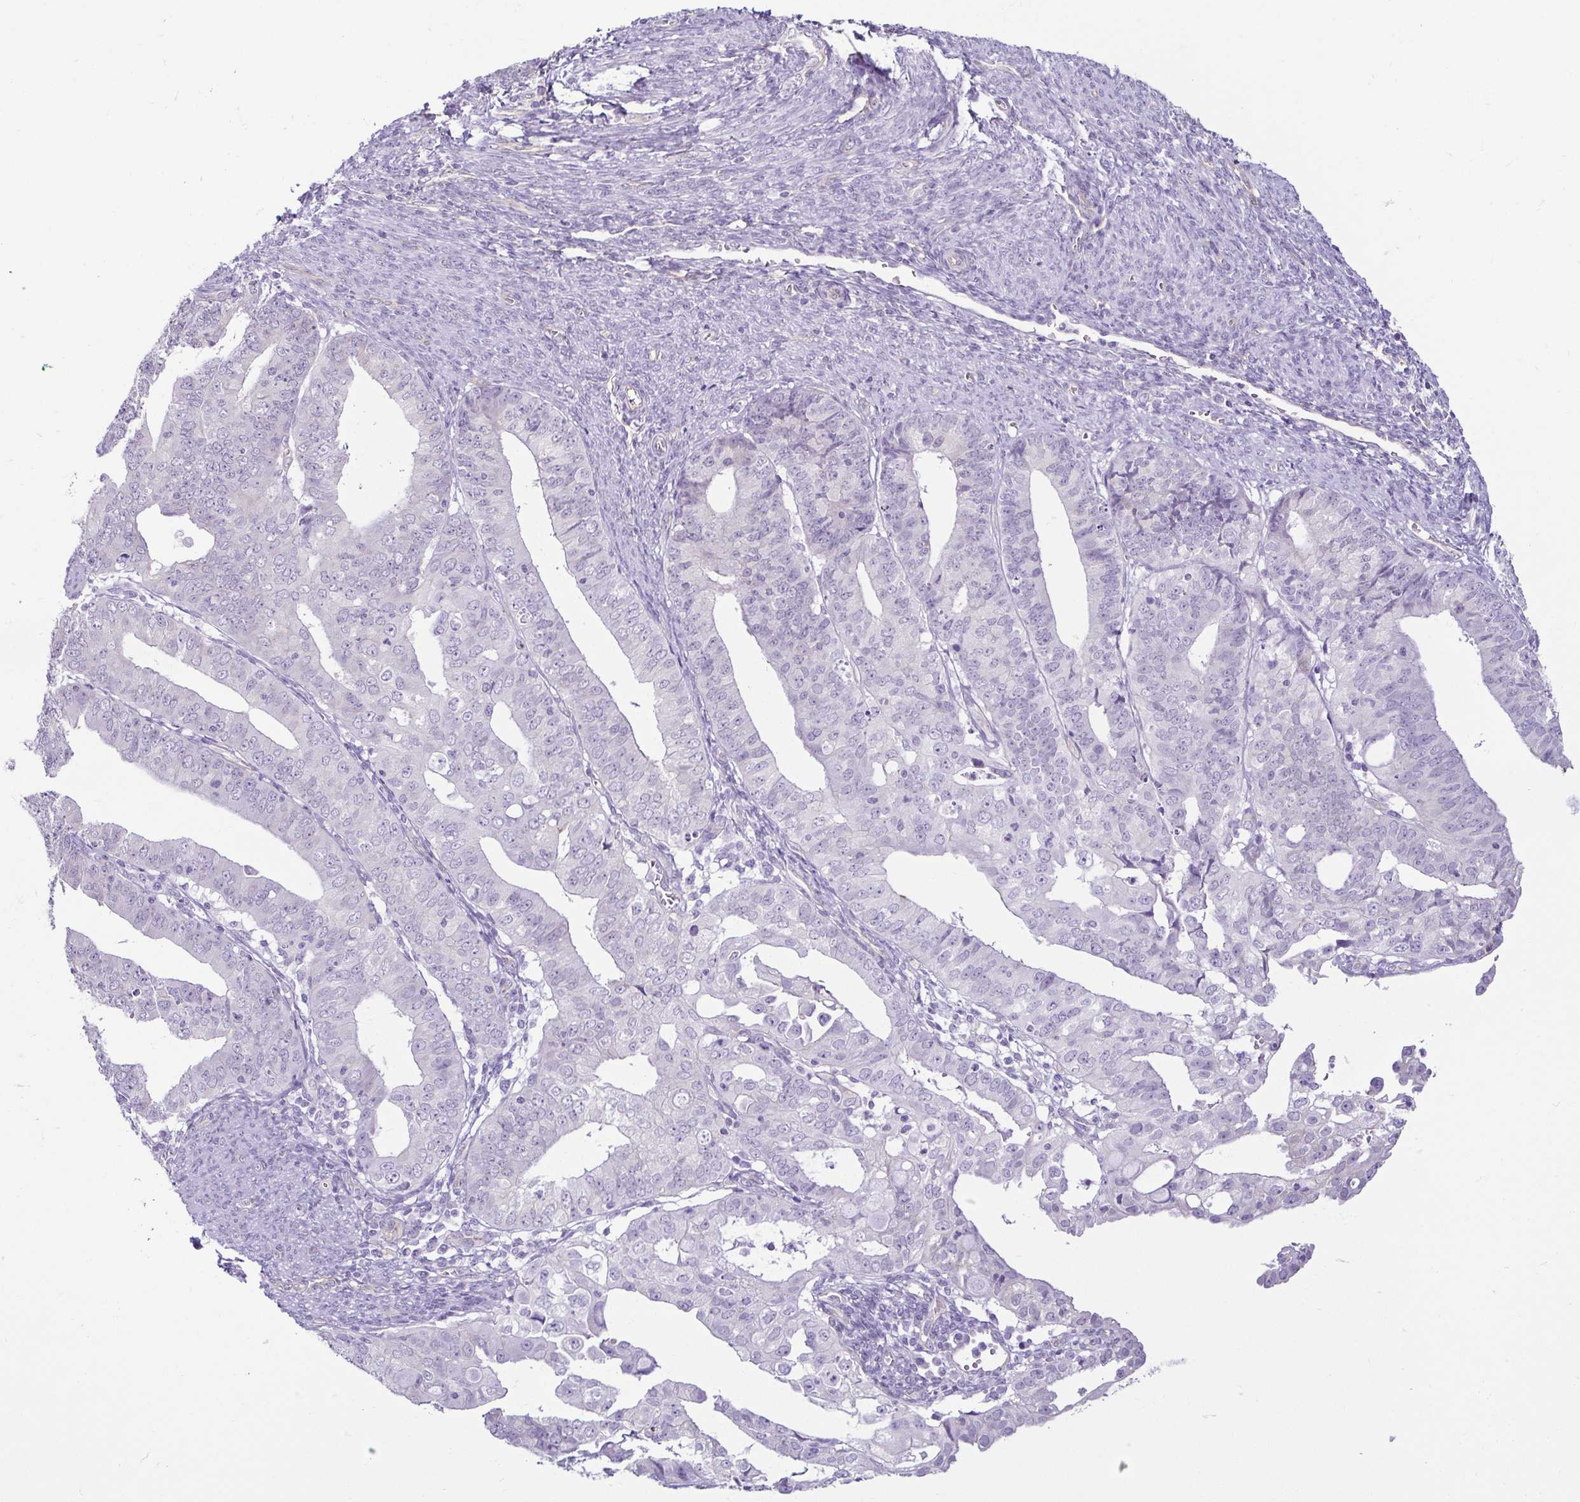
{"staining": {"intensity": "negative", "quantity": "none", "location": "none"}, "tissue": "endometrial cancer", "cell_type": "Tumor cells", "image_type": "cancer", "snomed": [{"axis": "morphology", "description": "Adenocarcinoma, NOS"}, {"axis": "topography", "description": "Endometrium"}], "caption": "IHC micrograph of neoplastic tissue: human endometrial cancer (adenocarcinoma) stained with DAB (3,3'-diaminobenzidine) exhibits no significant protein staining in tumor cells. Nuclei are stained in blue.", "gene": "CASP14", "patient": {"sex": "female", "age": 56}}